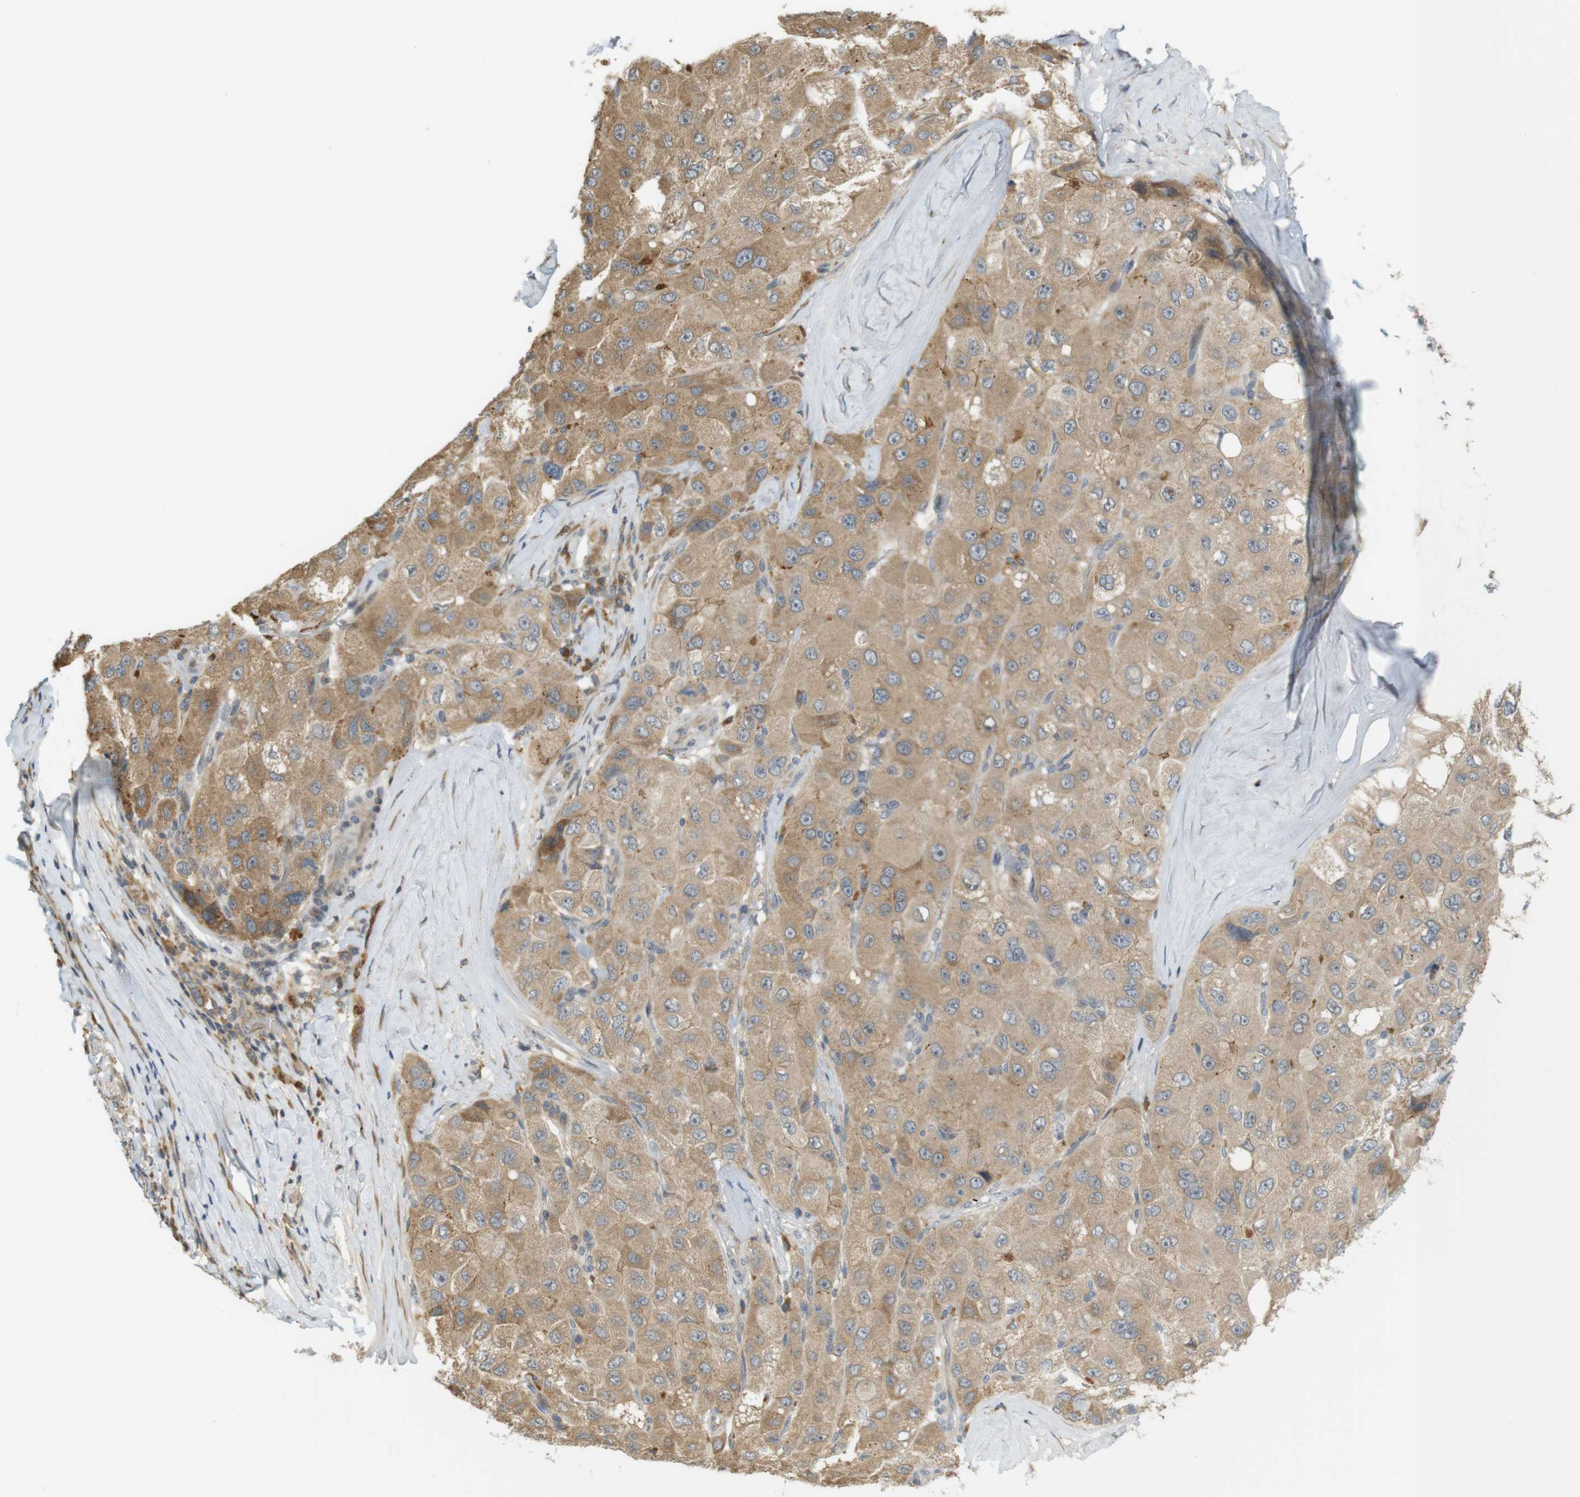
{"staining": {"intensity": "moderate", "quantity": ">75%", "location": "cytoplasmic/membranous"}, "tissue": "liver cancer", "cell_type": "Tumor cells", "image_type": "cancer", "snomed": [{"axis": "morphology", "description": "Carcinoma, Hepatocellular, NOS"}, {"axis": "topography", "description": "Liver"}], "caption": "Liver cancer (hepatocellular carcinoma) was stained to show a protein in brown. There is medium levels of moderate cytoplasmic/membranous expression in approximately >75% of tumor cells.", "gene": "CLRN3", "patient": {"sex": "male", "age": 80}}